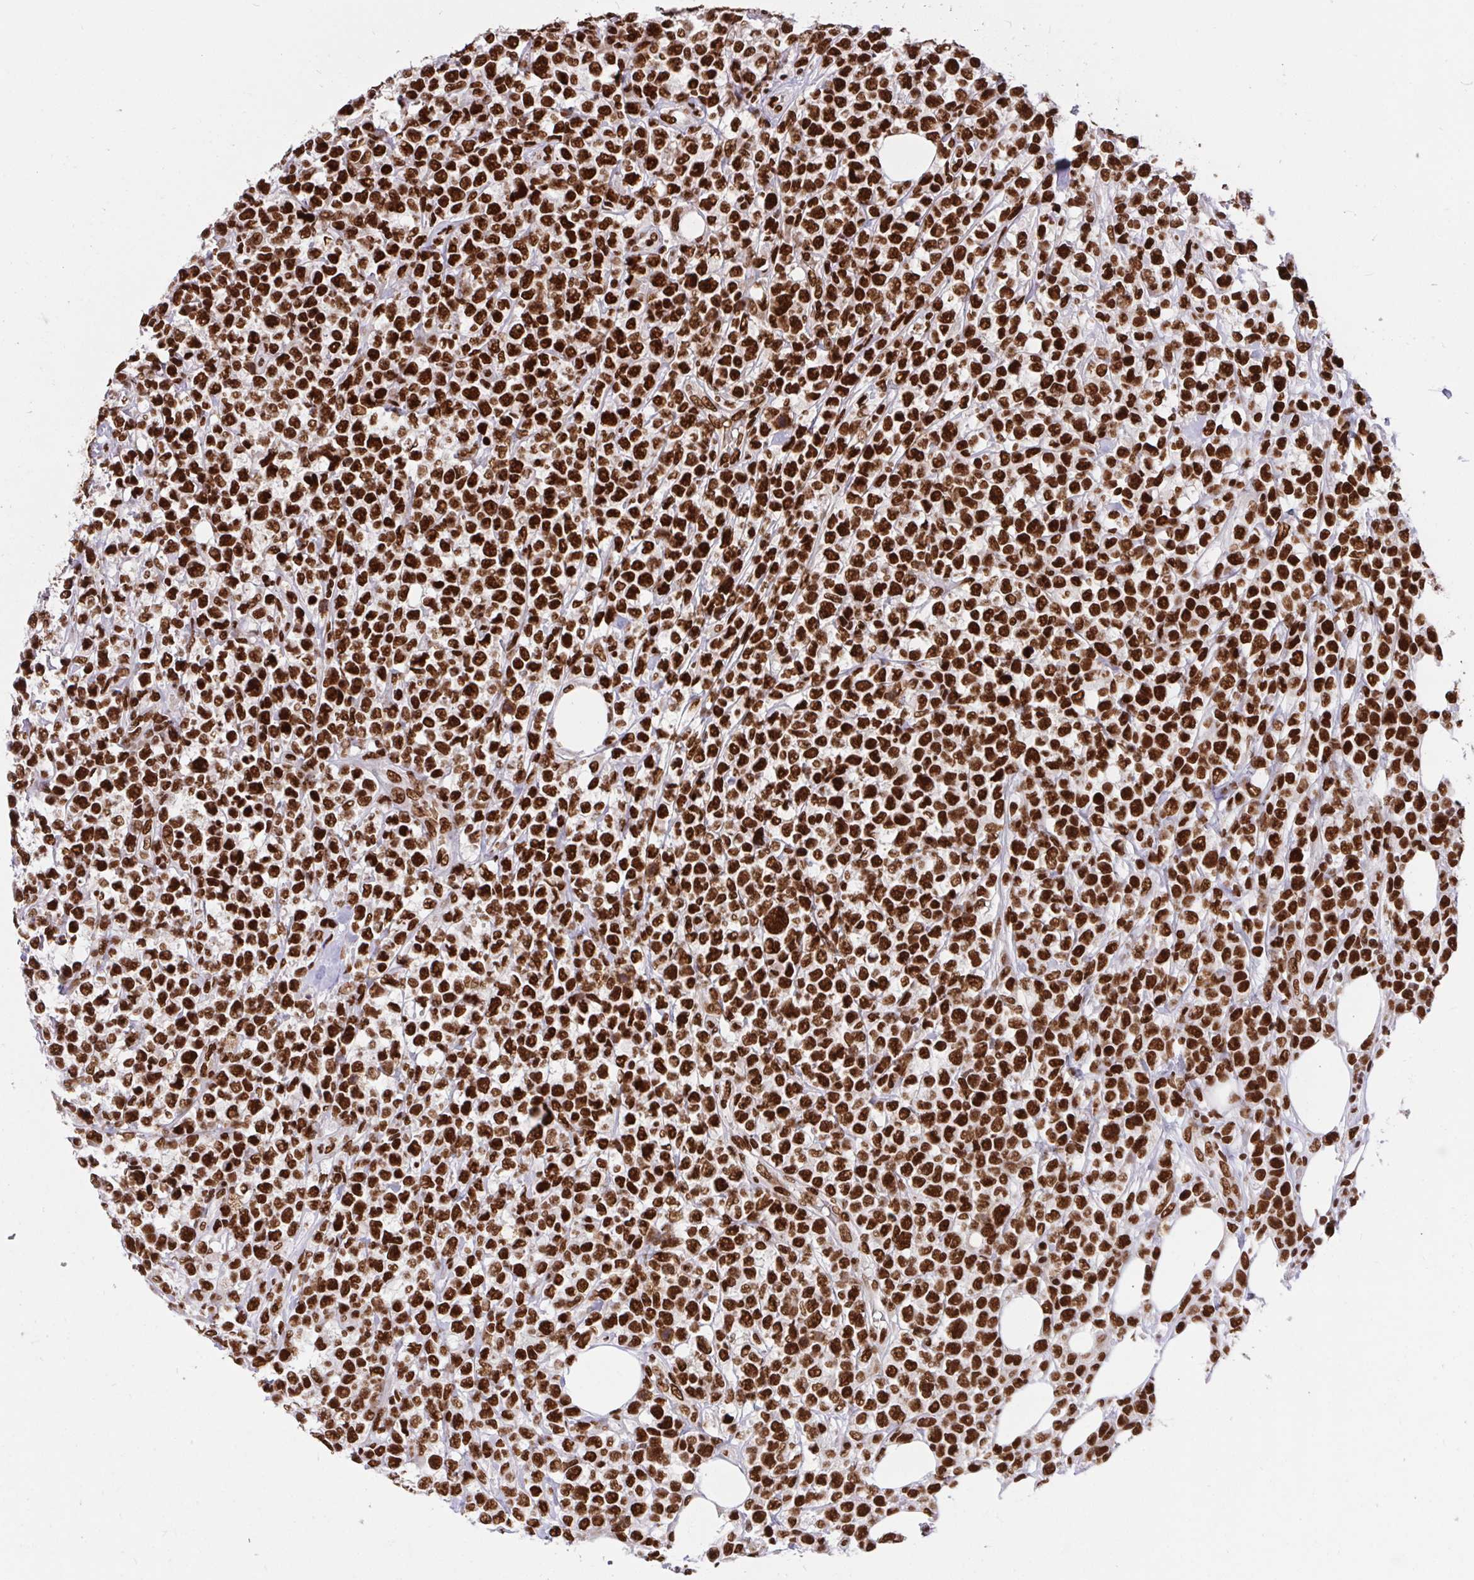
{"staining": {"intensity": "strong", "quantity": ">75%", "location": "nuclear"}, "tissue": "lymphoma", "cell_type": "Tumor cells", "image_type": "cancer", "snomed": [{"axis": "morphology", "description": "Malignant lymphoma, non-Hodgkin's type, High grade"}, {"axis": "topography", "description": "Soft tissue"}], "caption": "High-power microscopy captured an immunohistochemistry histopathology image of high-grade malignant lymphoma, non-Hodgkin's type, revealing strong nuclear positivity in about >75% of tumor cells.", "gene": "HNRNPL", "patient": {"sex": "female", "age": 56}}